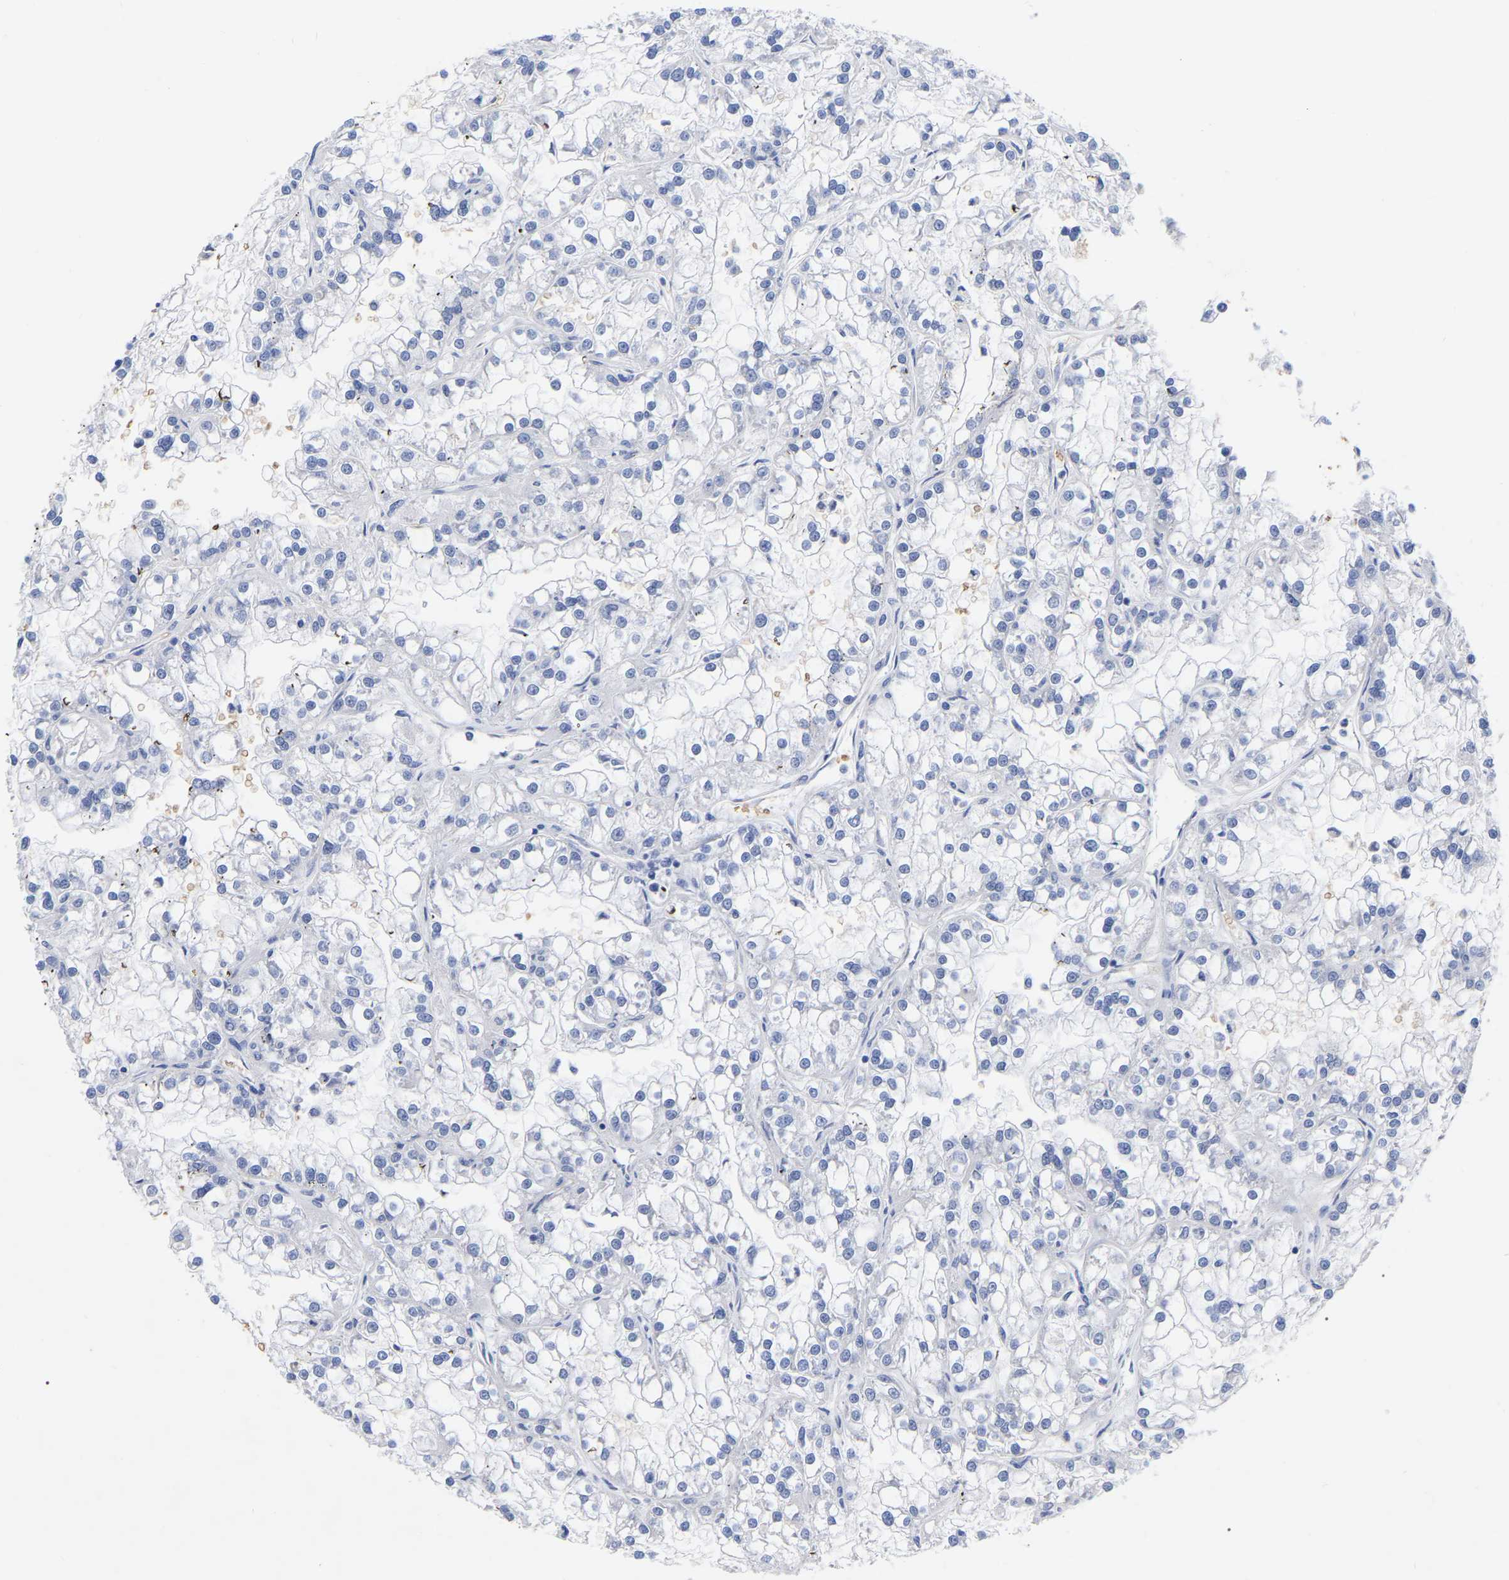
{"staining": {"intensity": "negative", "quantity": "none", "location": "none"}, "tissue": "renal cancer", "cell_type": "Tumor cells", "image_type": "cancer", "snomed": [{"axis": "morphology", "description": "Adenocarcinoma, NOS"}, {"axis": "topography", "description": "Kidney"}], "caption": "There is no significant staining in tumor cells of renal cancer. (DAB (3,3'-diaminobenzidine) IHC visualized using brightfield microscopy, high magnification).", "gene": "GDF3", "patient": {"sex": "female", "age": 52}}